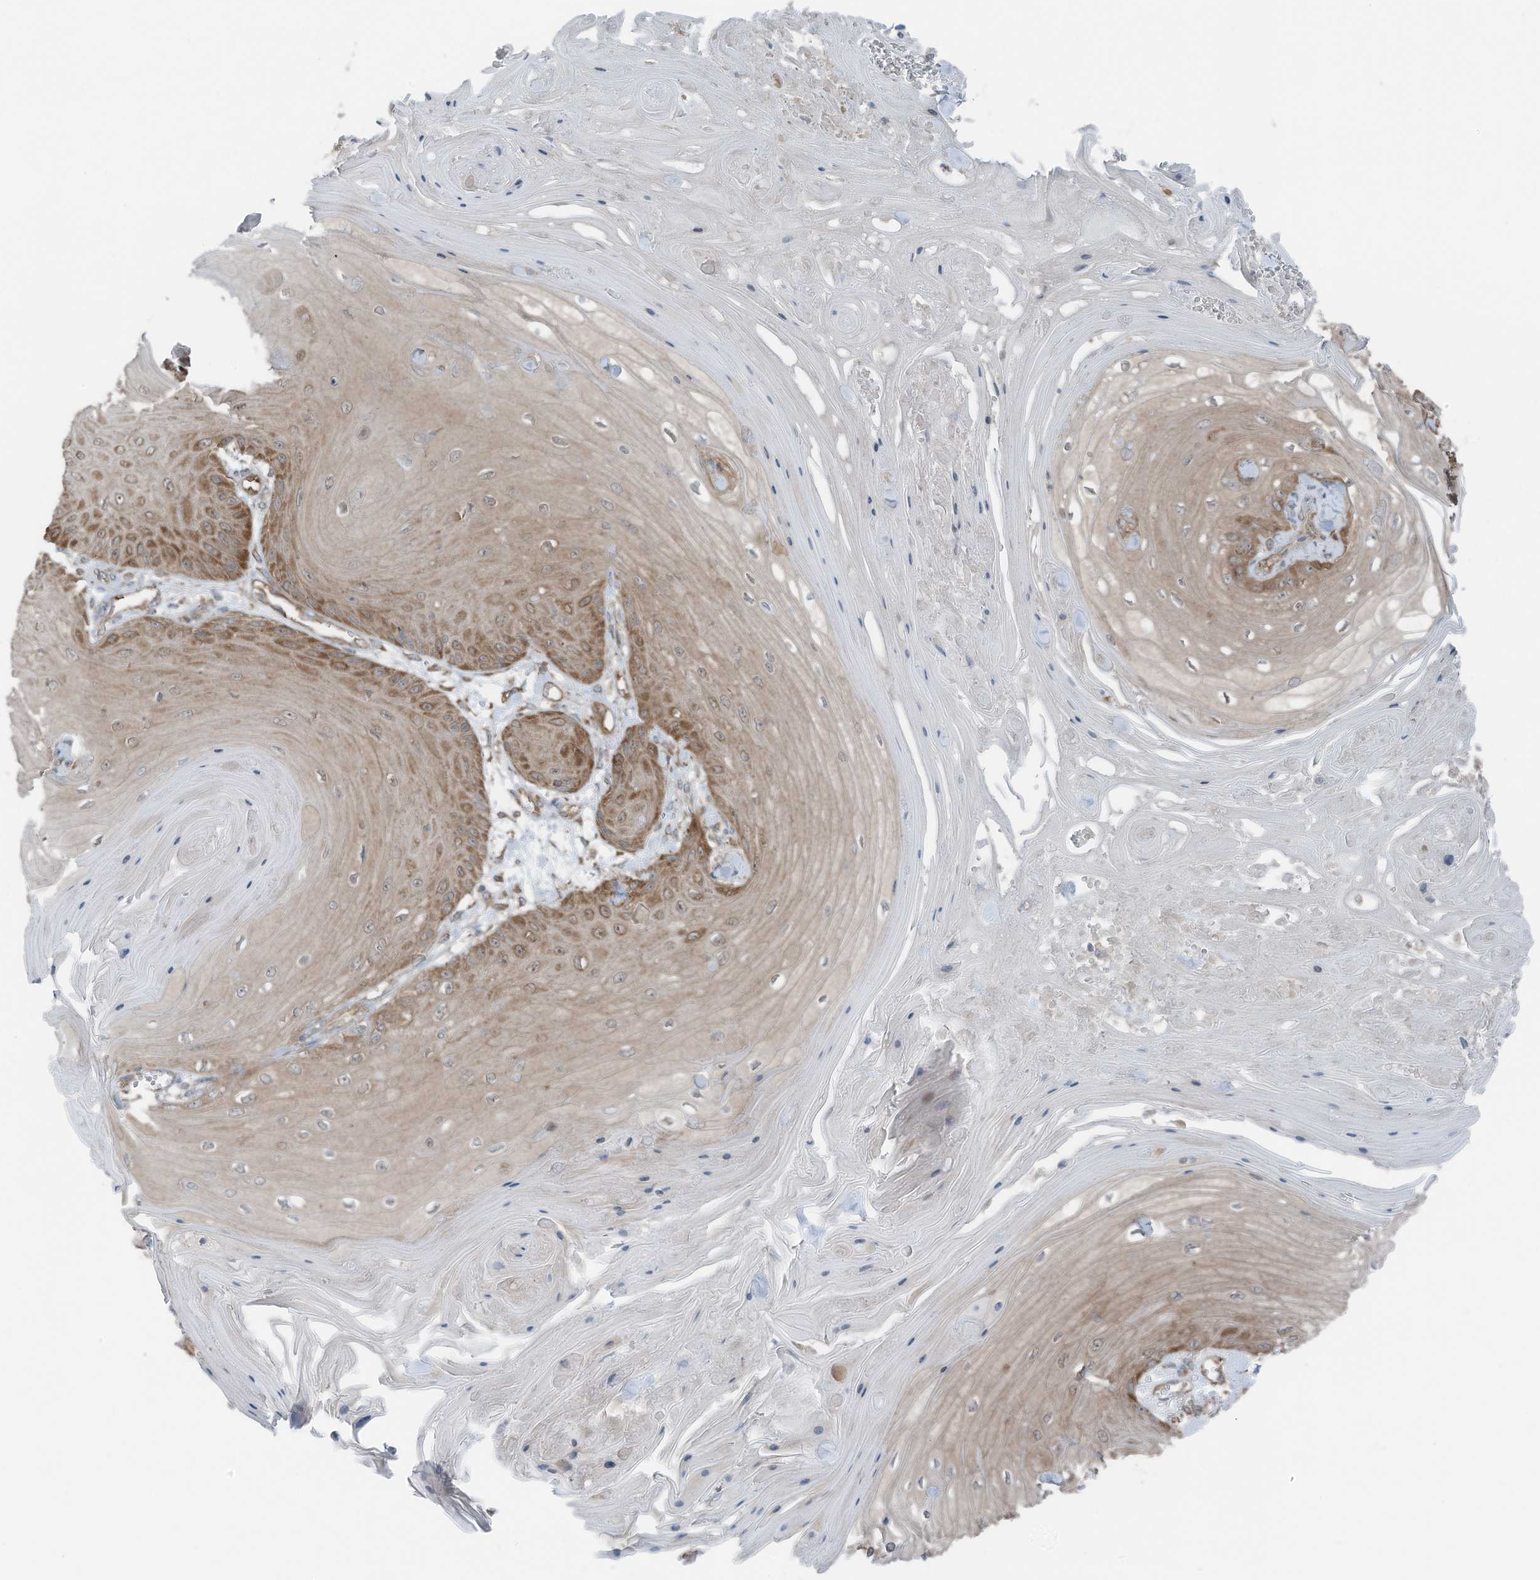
{"staining": {"intensity": "moderate", "quantity": "25%-75%", "location": "cytoplasmic/membranous"}, "tissue": "skin cancer", "cell_type": "Tumor cells", "image_type": "cancer", "snomed": [{"axis": "morphology", "description": "Squamous cell carcinoma, NOS"}, {"axis": "topography", "description": "Skin"}], "caption": "A medium amount of moderate cytoplasmic/membranous expression is seen in approximately 25%-75% of tumor cells in skin cancer (squamous cell carcinoma) tissue. (Brightfield microscopy of DAB IHC at high magnification).", "gene": "TXNDC9", "patient": {"sex": "male", "age": 74}}